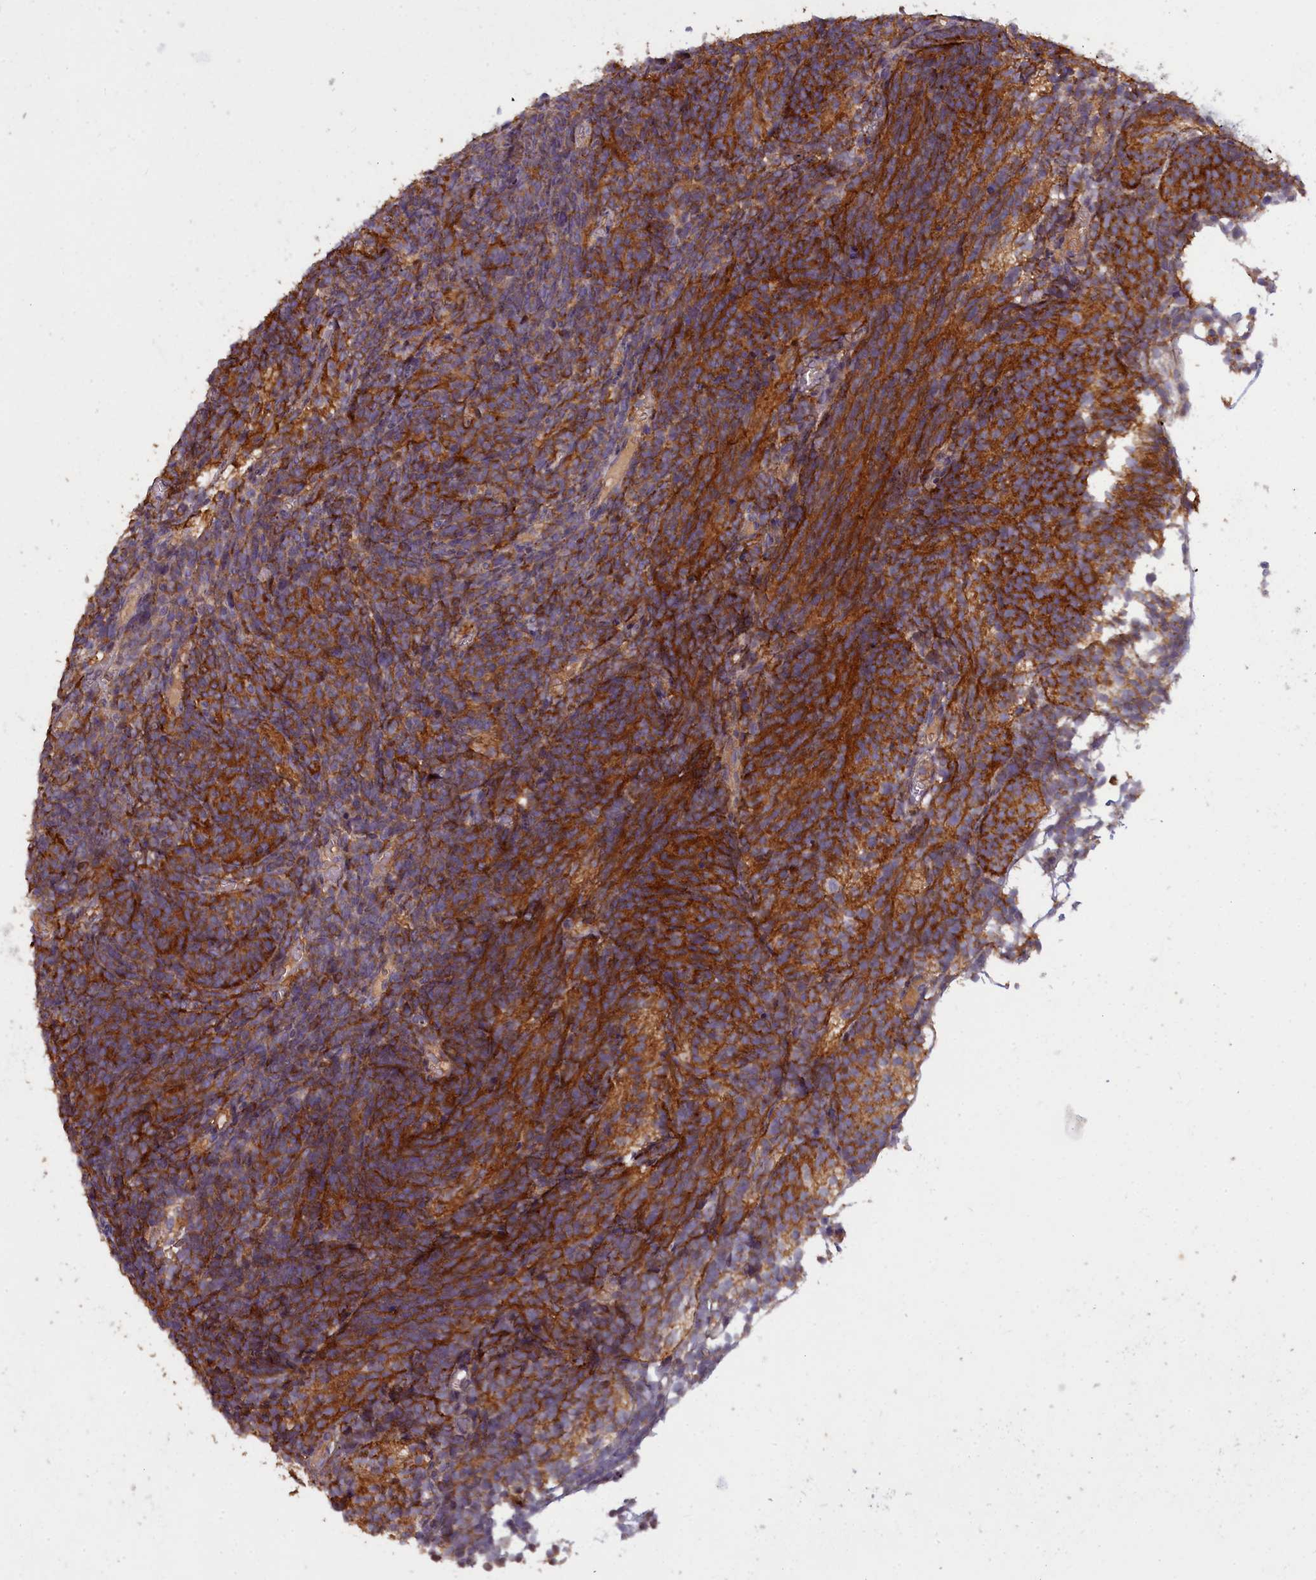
{"staining": {"intensity": "strong", "quantity": "25%-75%", "location": "cytoplasmic/membranous"}, "tissue": "glioma", "cell_type": "Tumor cells", "image_type": "cancer", "snomed": [{"axis": "morphology", "description": "Glioma, malignant, Low grade"}, {"axis": "topography", "description": "Brain"}], "caption": "About 25%-75% of tumor cells in human glioma reveal strong cytoplasmic/membranous protein expression as visualized by brown immunohistochemical staining.", "gene": "NUDT6", "patient": {"sex": "female", "age": 1}}